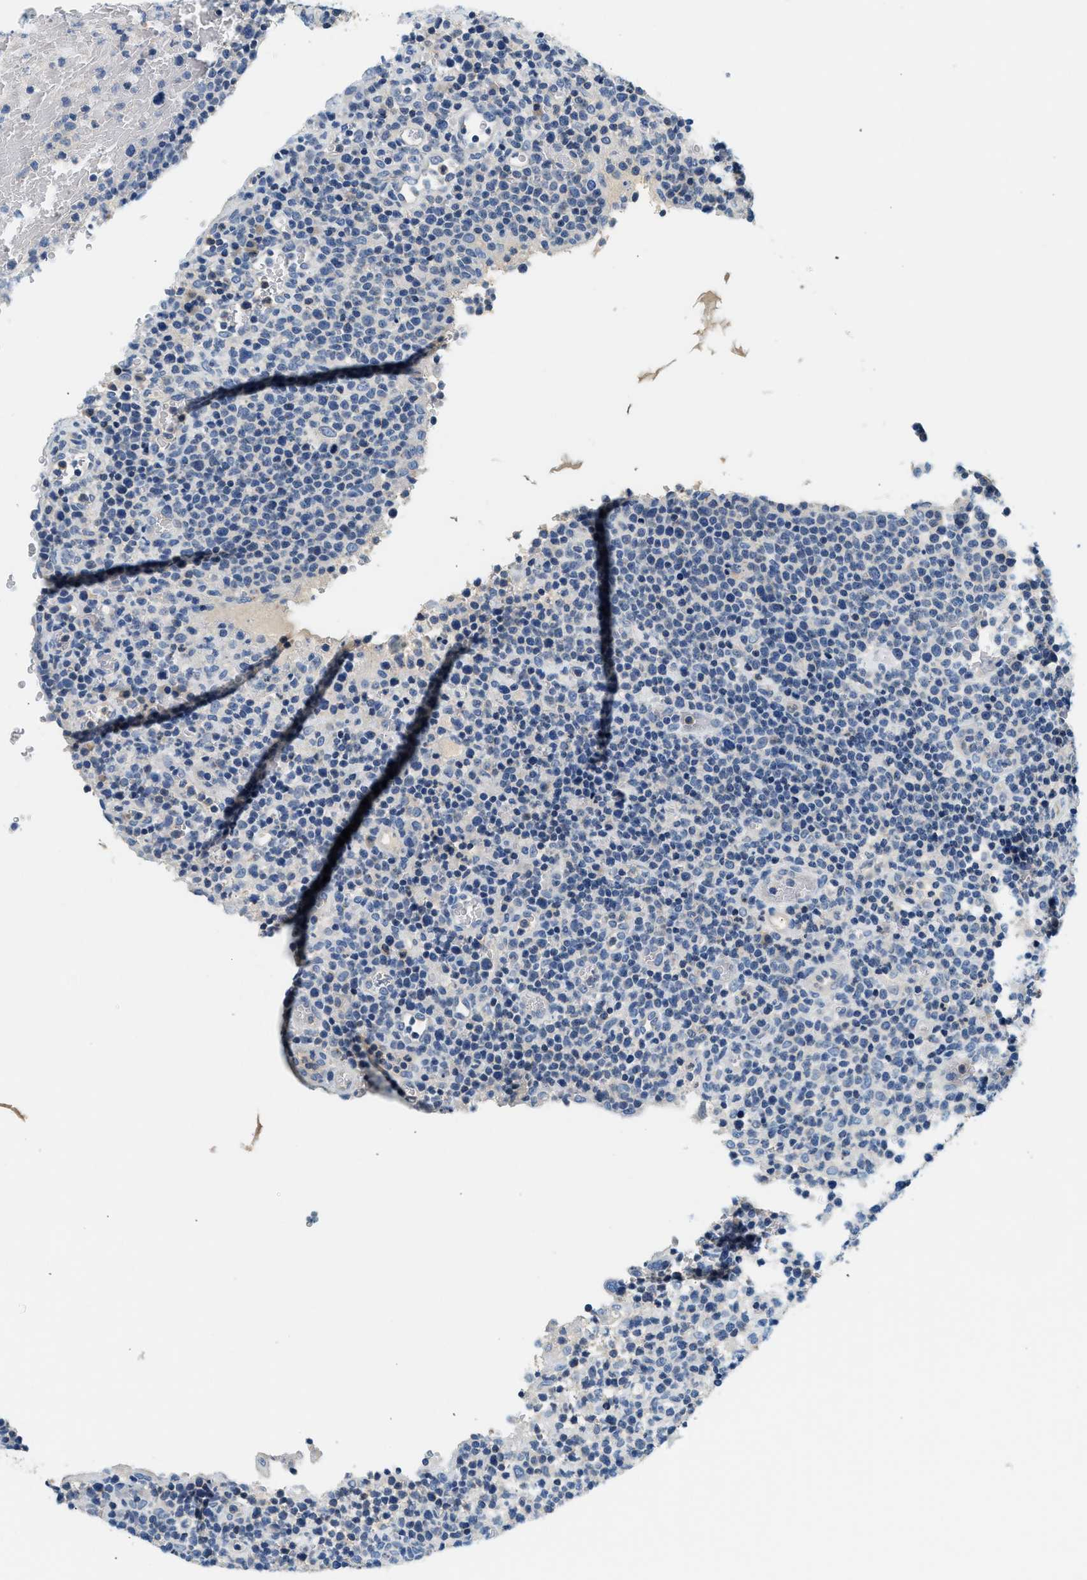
{"staining": {"intensity": "negative", "quantity": "none", "location": "none"}, "tissue": "lymphoma", "cell_type": "Tumor cells", "image_type": "cancer", "snomed": [{"axis": "morphology", "description": "Malignant lymphoma, non-Hodgkin's type, High grade"}, {"axis": "topography", "description": "Lymph node"}], "caption": "DAB (3,3'-diaminobenzidine) immunohistochemical staining of human malignant lymphoma, non-Hodgkin's type (high-grade) exhibits no significant positivity in tumor cells.", "gene": "SLC35E1", "patient": {"sex": "male", "age": 61}}